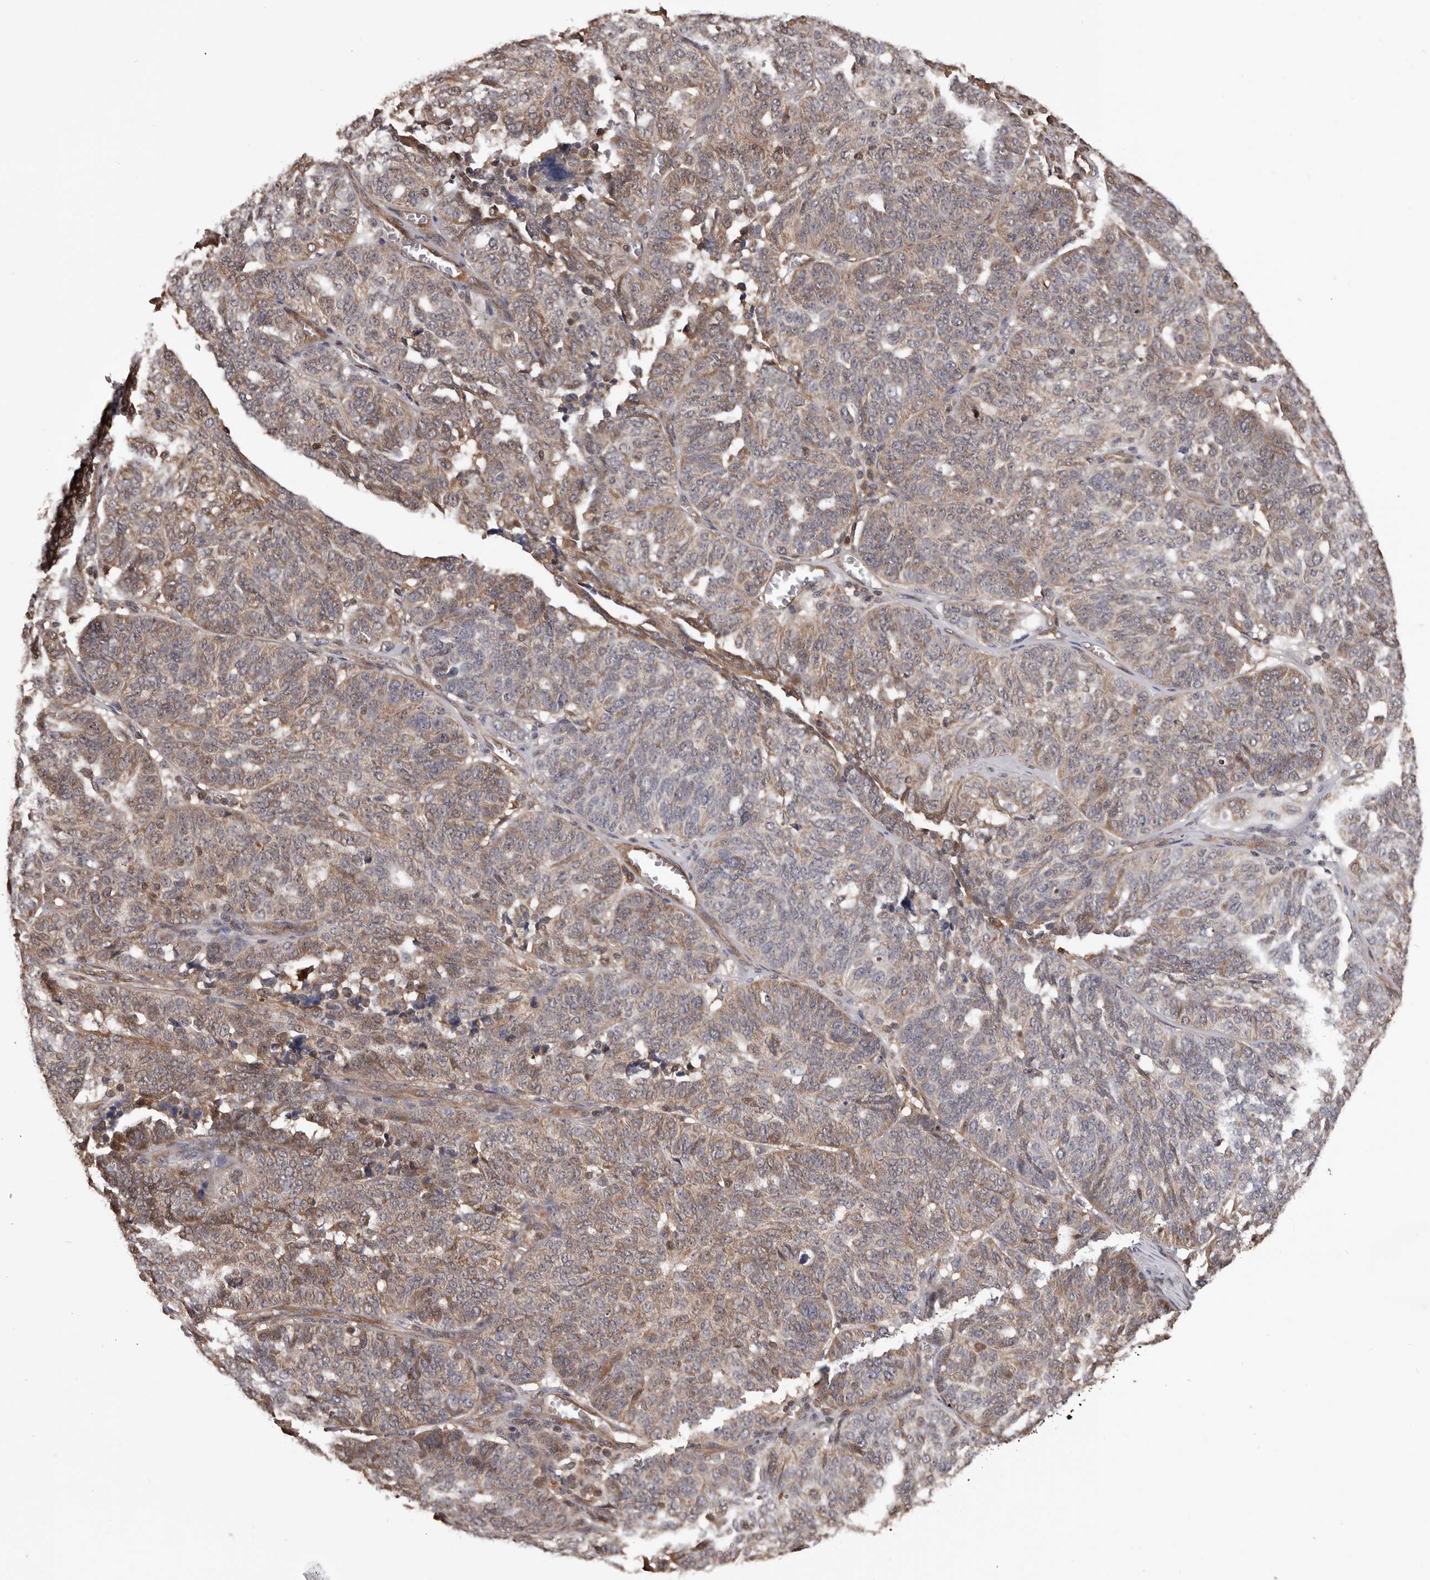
{"staining": {"intensity": "moderate", "quantity": ">75%", "location": "cytoplasmic/membranous"}, "tissue": "ovarian cancer", "cell_type": "Tumor cells", "image_type": "cancer", "snomed": [{"axis": "morphology", "description": "Cystadenocarcinoma, serous, NOS"}, {"axis": "topography", "description": "Ovary"}], "caption": "An immunohistochemistry micrograph of tumor tissue is shown. Protein staining in brown labels moderate cytoplasmic/membranous positivity in serous cystadenocarcinoma (ovarian) within tumor cells.", "gene": "ADAMTS2", "patient": {"sex": "female", "age": 59}}